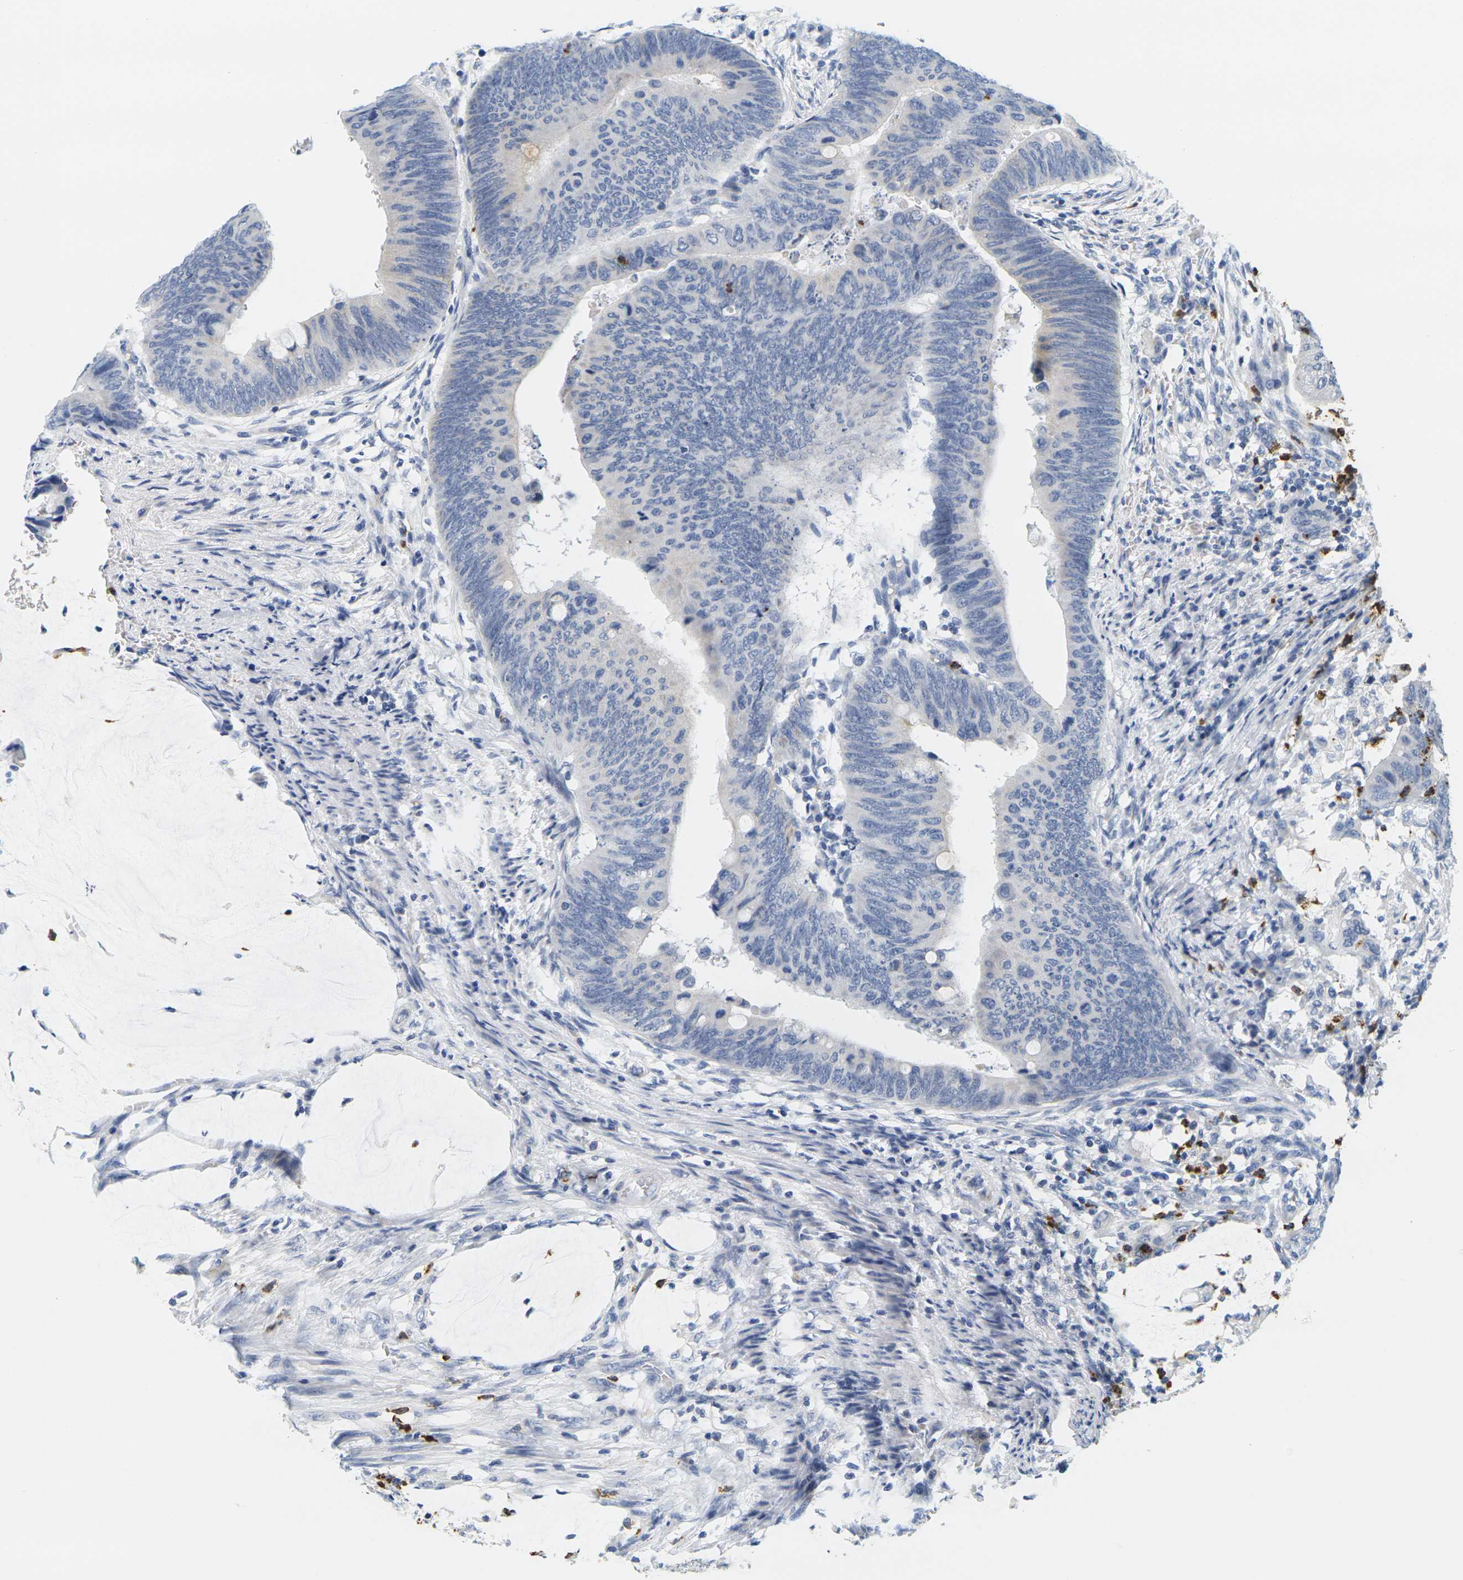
{"staining": {"intensity": "negative", "quantity": "none", "location": "none"}, "tissue": "colorectal cancer", "cell_type": "Tumor cells", "image_type": "cancer", "snomed": [{"axis": "morphology", "description": "Normal tissue, NOS"}, {"axis": "morphology", "description": "Adenocarcinoma, NOS"}, {"axis": "topography", "description": "Rectum"}, {"axis": "topography", "description": "Peripheral nerve tissue"}], "caption": "A high-resolution micrograph shows immunohistochemistry staining of colorectal adenocarcinoma, which shows no significant staining in tumor cells.", "gene": "KLK5", "patient": {"sex": "male", "age": 92}}